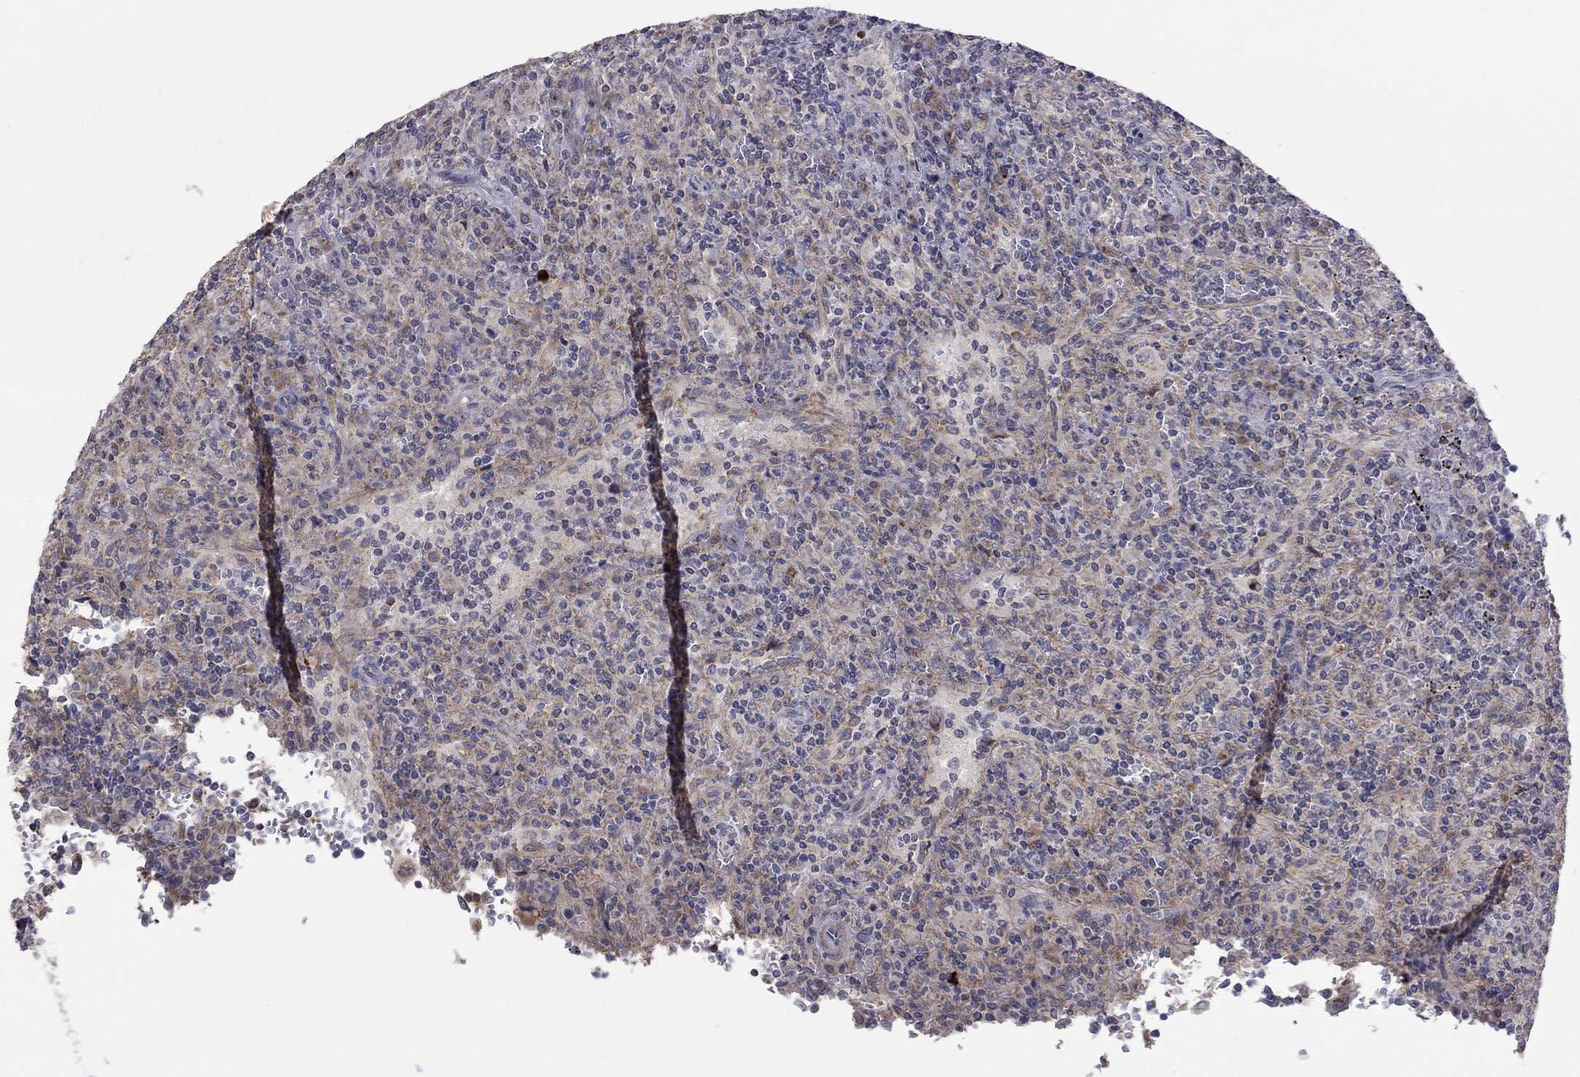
{"staining": {"intensity": "negative", "quantity": "none", "location": "none"}, "tissue": "lymphoma", "cell_type": "Tumor cells", "image_type": "cancer", "snomed": [{"axis": "morphology", "description": "Malignant lymphoma, non-Hodgkin's type, Low grade"}, {"axis": "topography", "description": "Spleen"}], "caption": "DAB (3,3'-diaminobenzidine) immunohistochemical staining of human lymphoma displays no significant positivity in tumor cells.", "gene": "CRACDL", "patient": {"sex": "male", "age": 62}}